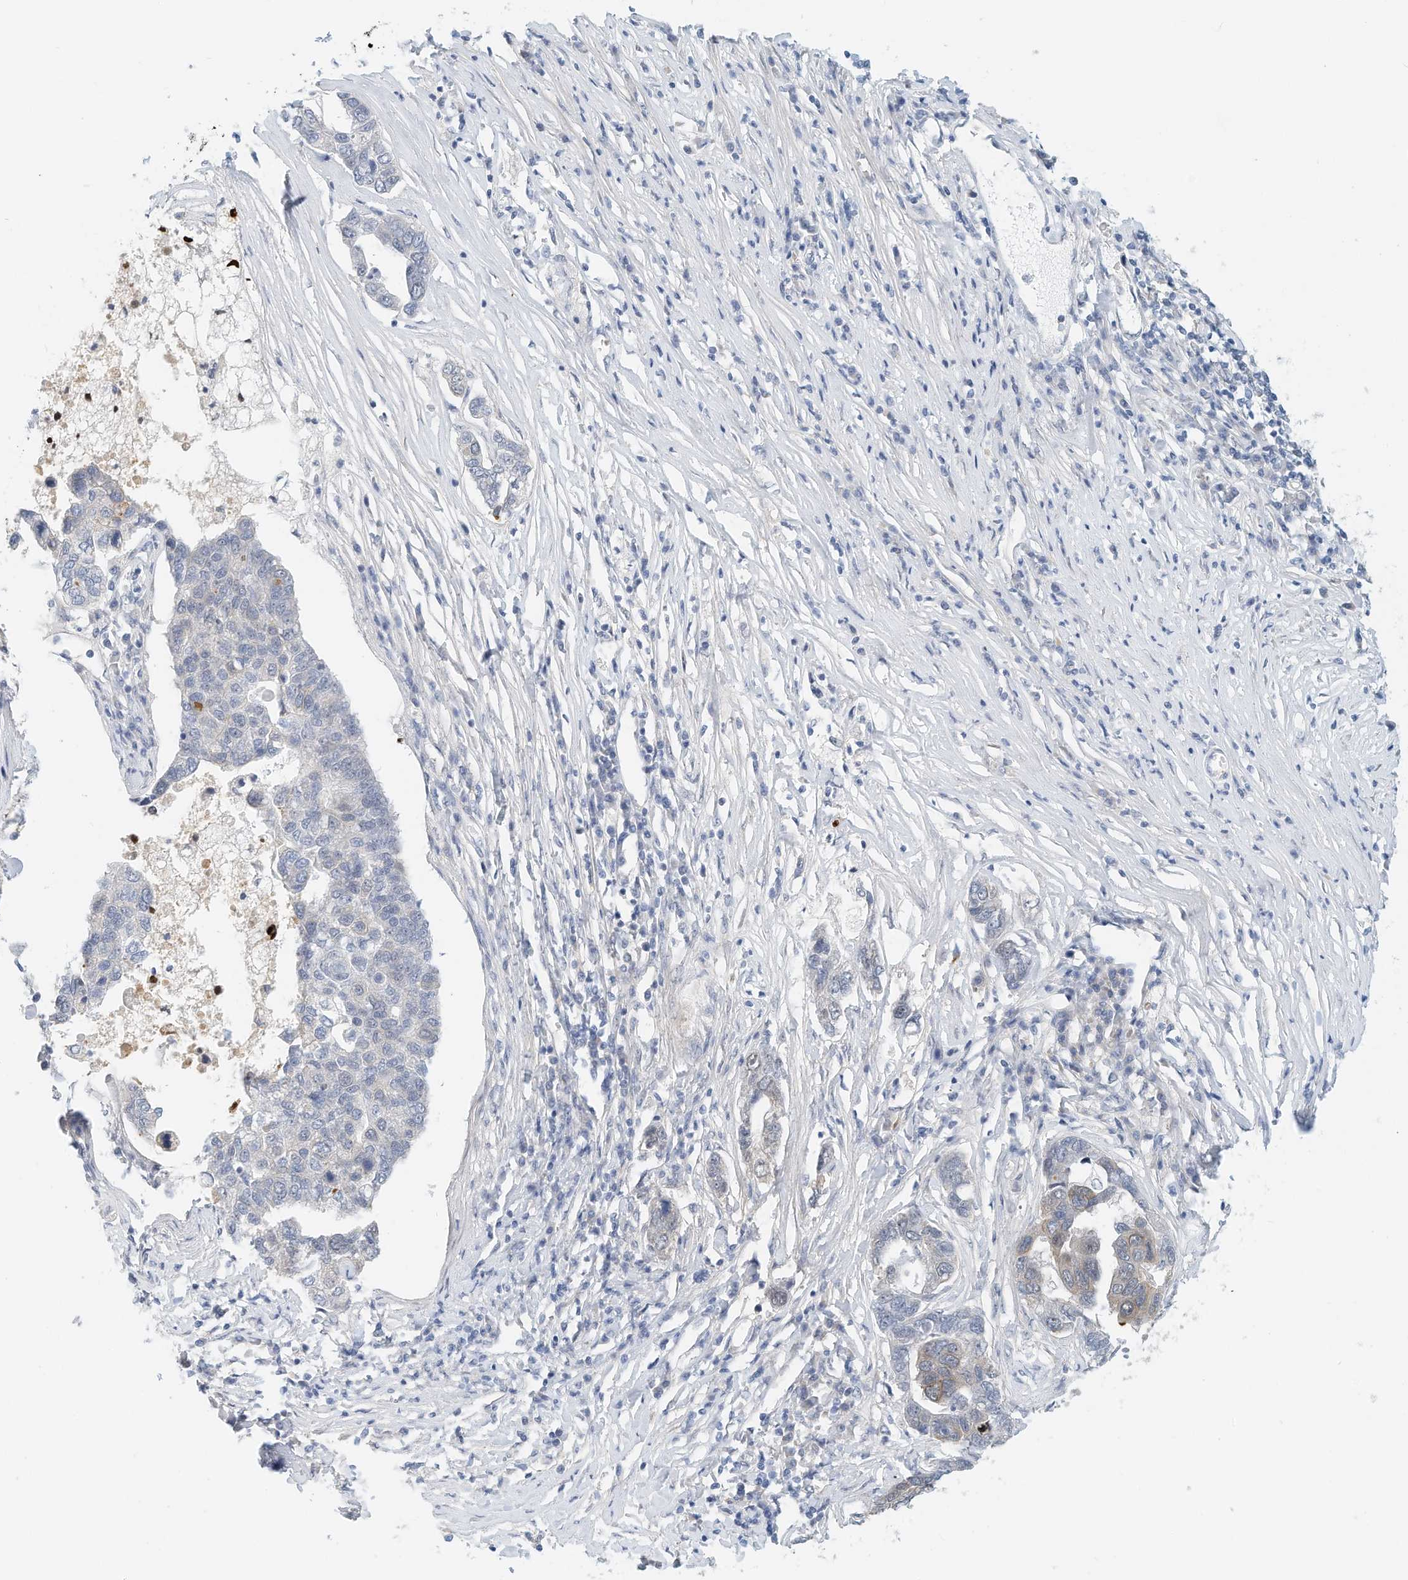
{"staining": {"intensity": "negative", "quantity": "none", "location": "none"}, "tissue": "pancreatic cancer", "cell_type": "Tumor cells", "image_type": "cancer", "snomed": [{"axis": "morphology", "description": "Adenocarcinoma, NOS"}, {"axis": "topography", "description": "Pancreas"}], "caption": "DAB immunohistochemical staining of pancreatic adenocarcinoma displays no significant expression in tumor cells.", "gene": "ARHGAP28", "patient": {"sex": "female", "age": 61}}